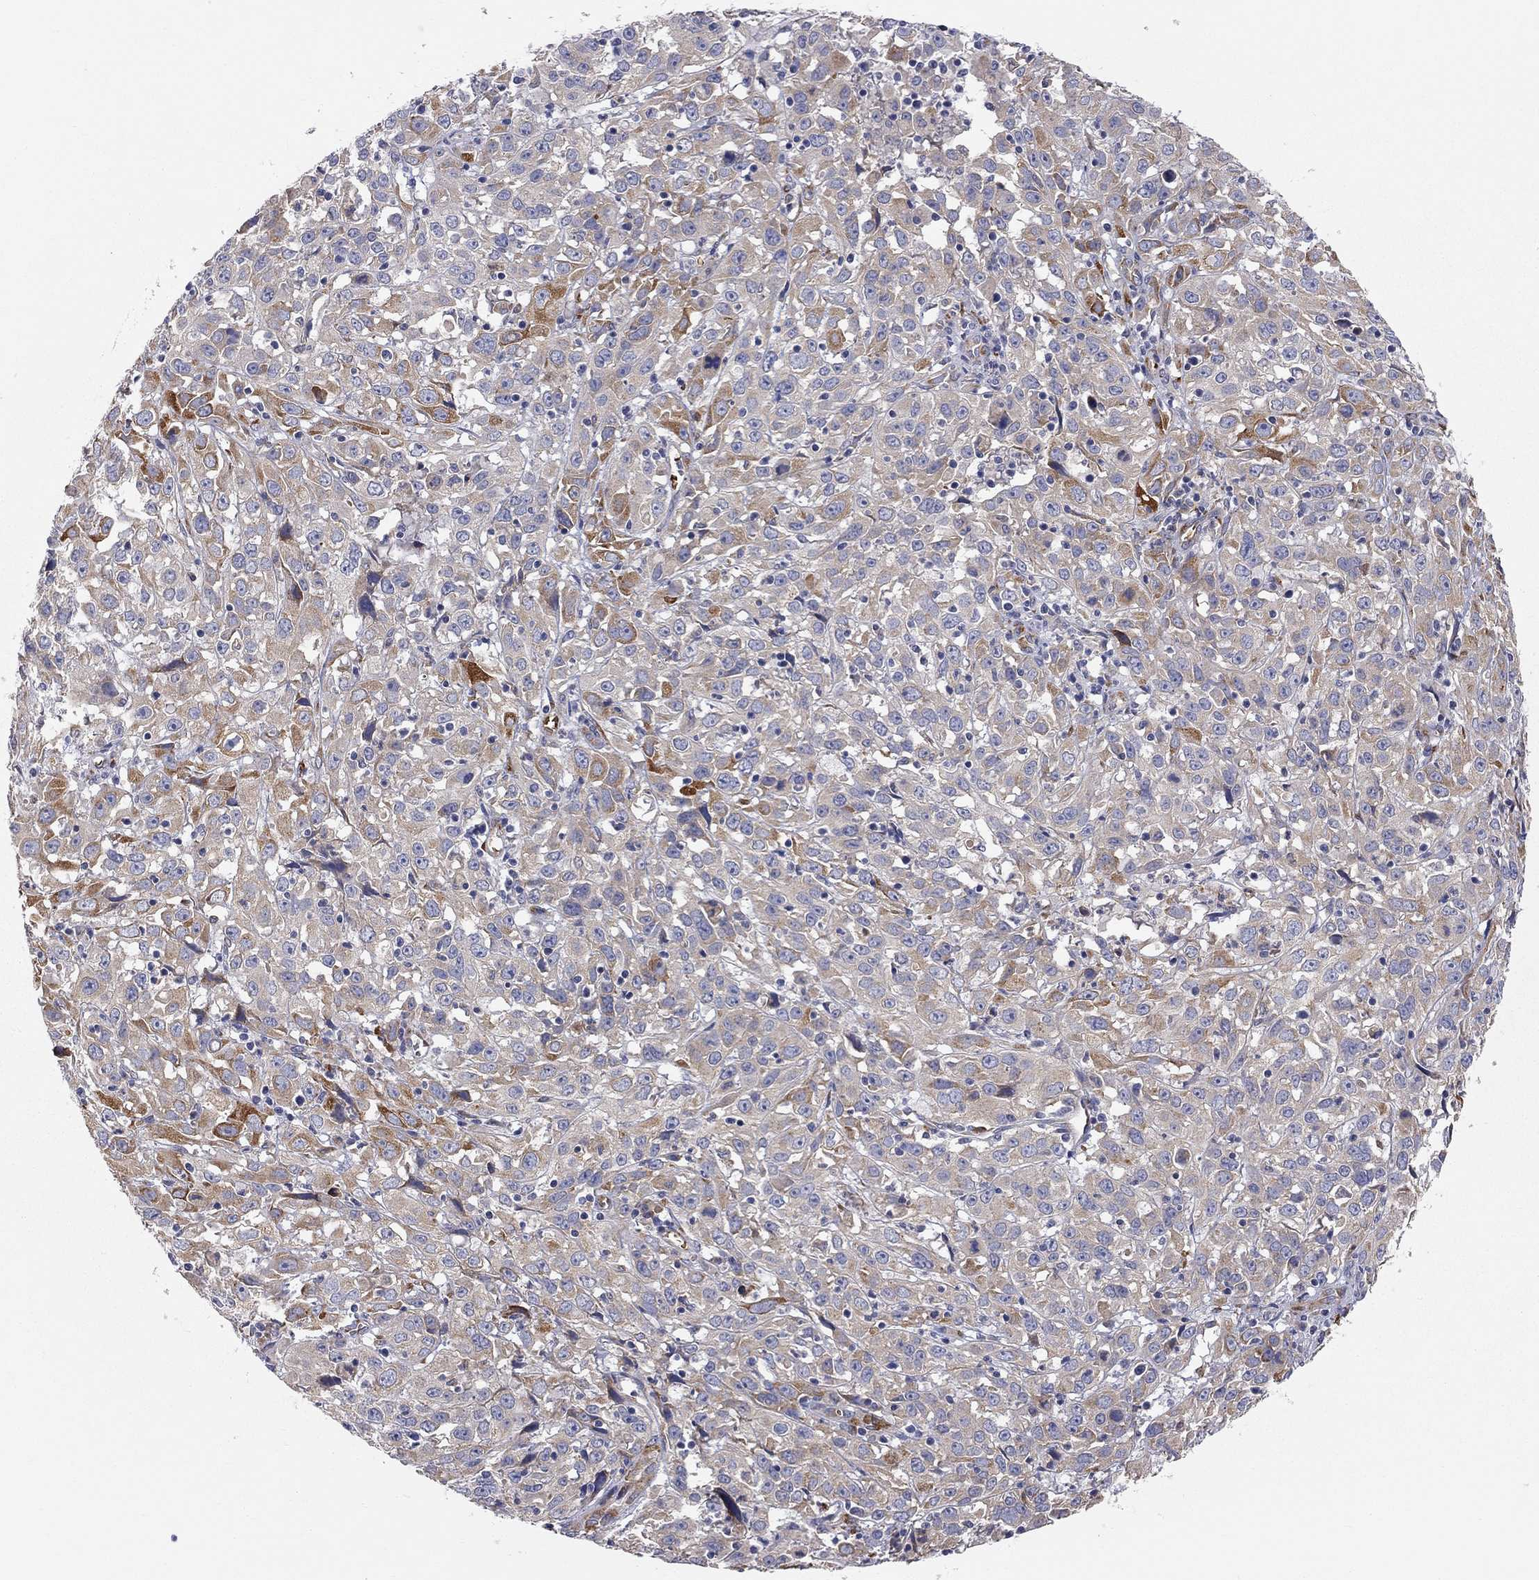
{"staining": {"intensity": "moderate", "quantity": "<25%", "location": "cytoplasmic/membranous"}, "tissue": "cervical cancer", "cell_type": "Tumor cells", "image_type": "cancer", "snomed": [{"axis": "morphology", "description": "Squamous cell carcinoma, NOS"}, {"axis": "topography", "description": "Cervix"}], "caption": "An image of human cervical squamous cell carcinoma stained for a protein demonstrates moderate cytoplasmic/membranous brown staining in tumor cells.", "gene": "CASTOR1", "patient": {"sex": "female", "age": 32}}